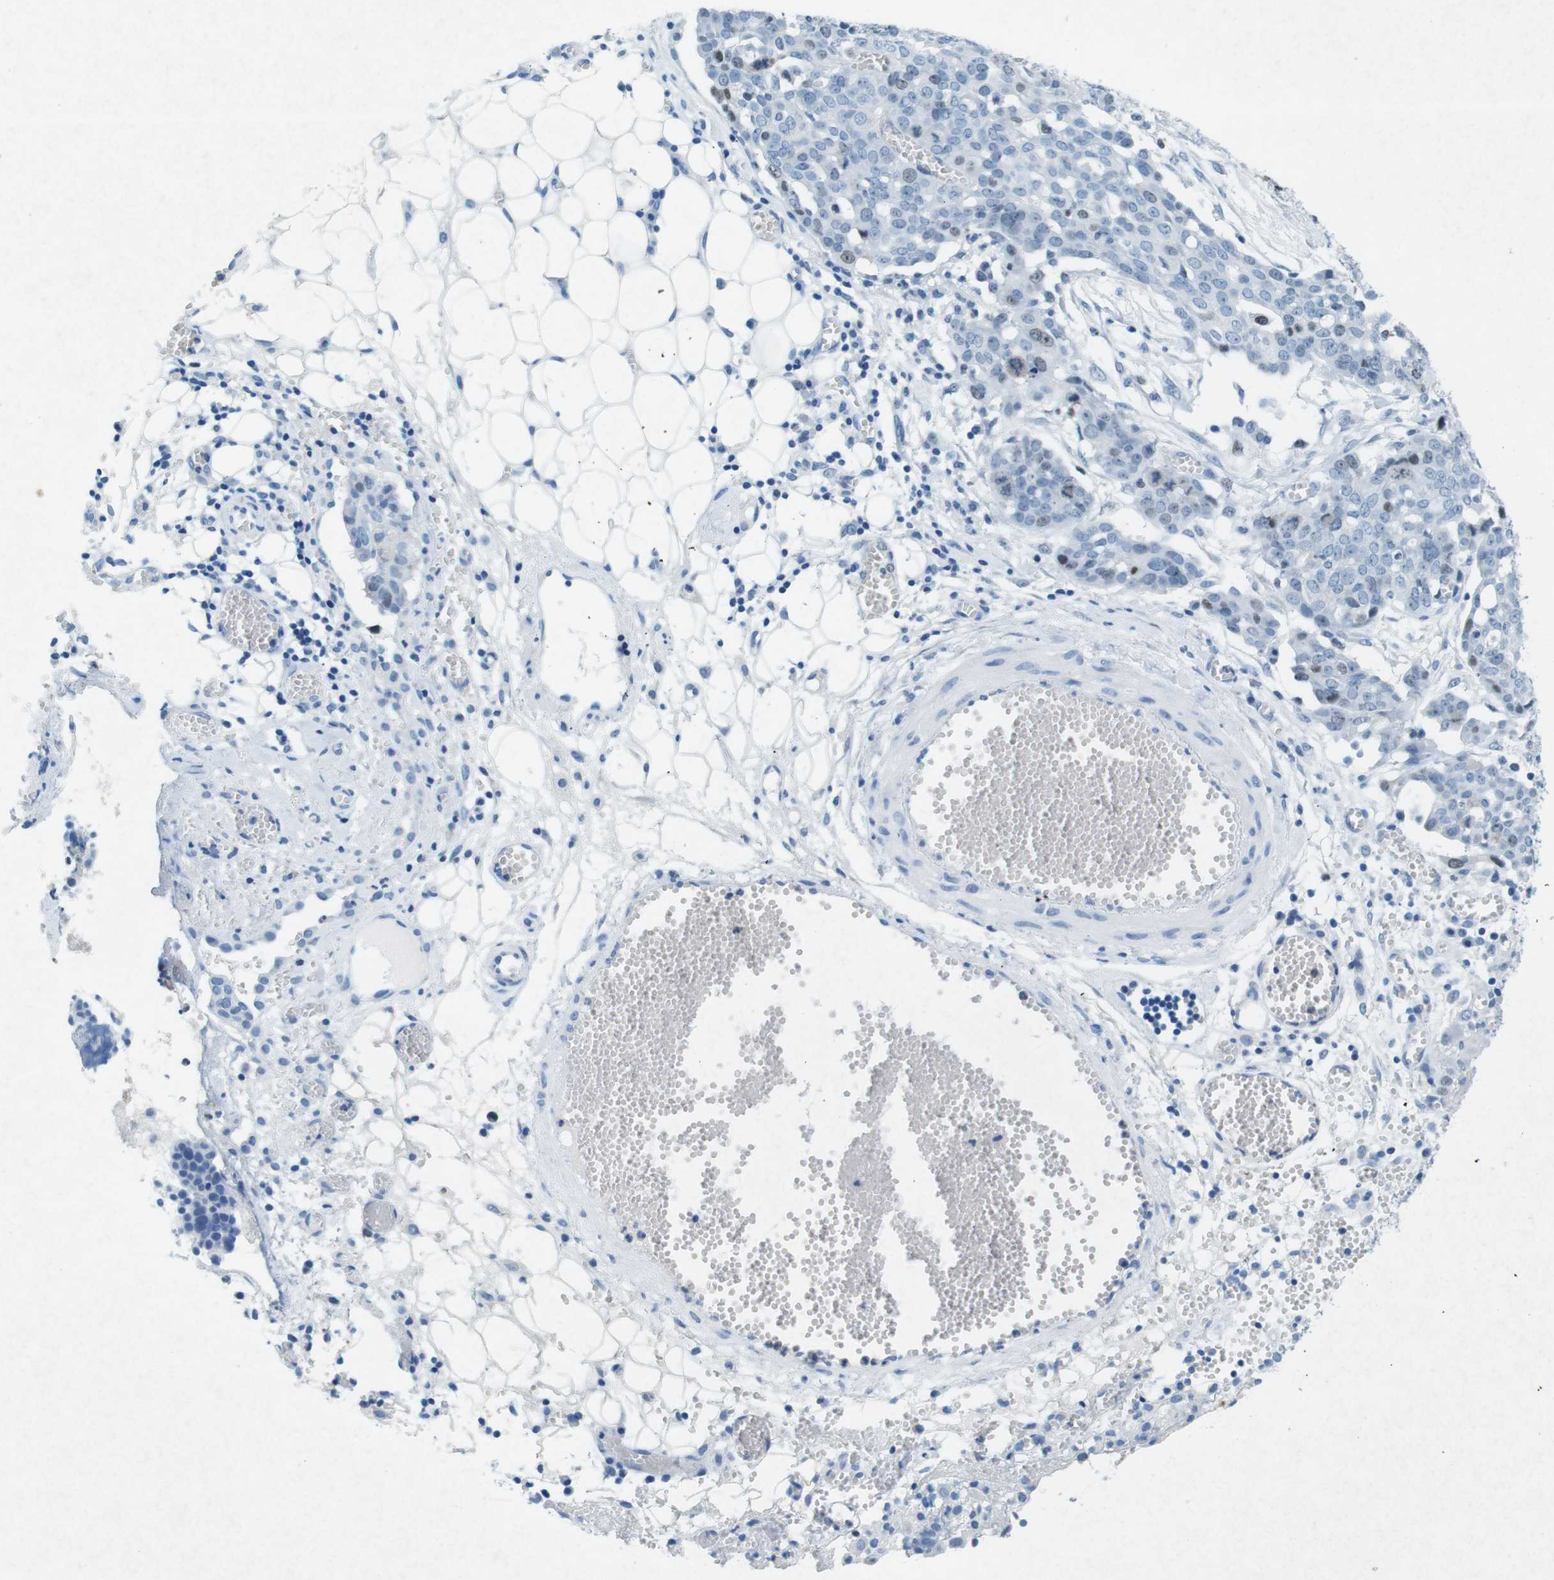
{"staining": {"intensity": "weak", "quantity": "<25%", "location": "nuclear"}, "tissue": "ovarian cancer", "cell_type": "Tumor cells", "image_type": "cancer", "snomed": [{"axis": "morphology", "description": "Cystadenocarcinoma, serous, NOS"}, {"axis": "topography", "description": "Soft tissue"}, {"axis": "topography", "description": "Ovary"}], "caption": "Immunohistochemistry (IHC) of ovarian cancer demonstrates no expression in tumor cells. Brightfield microscopy of immunohistochemistry (IHC) stained with DAB (brown) and hematoxylin (blue), captured at high magnification.", "gene": "CTAG1B", "patient": {"sex": "female", "age": 57}}